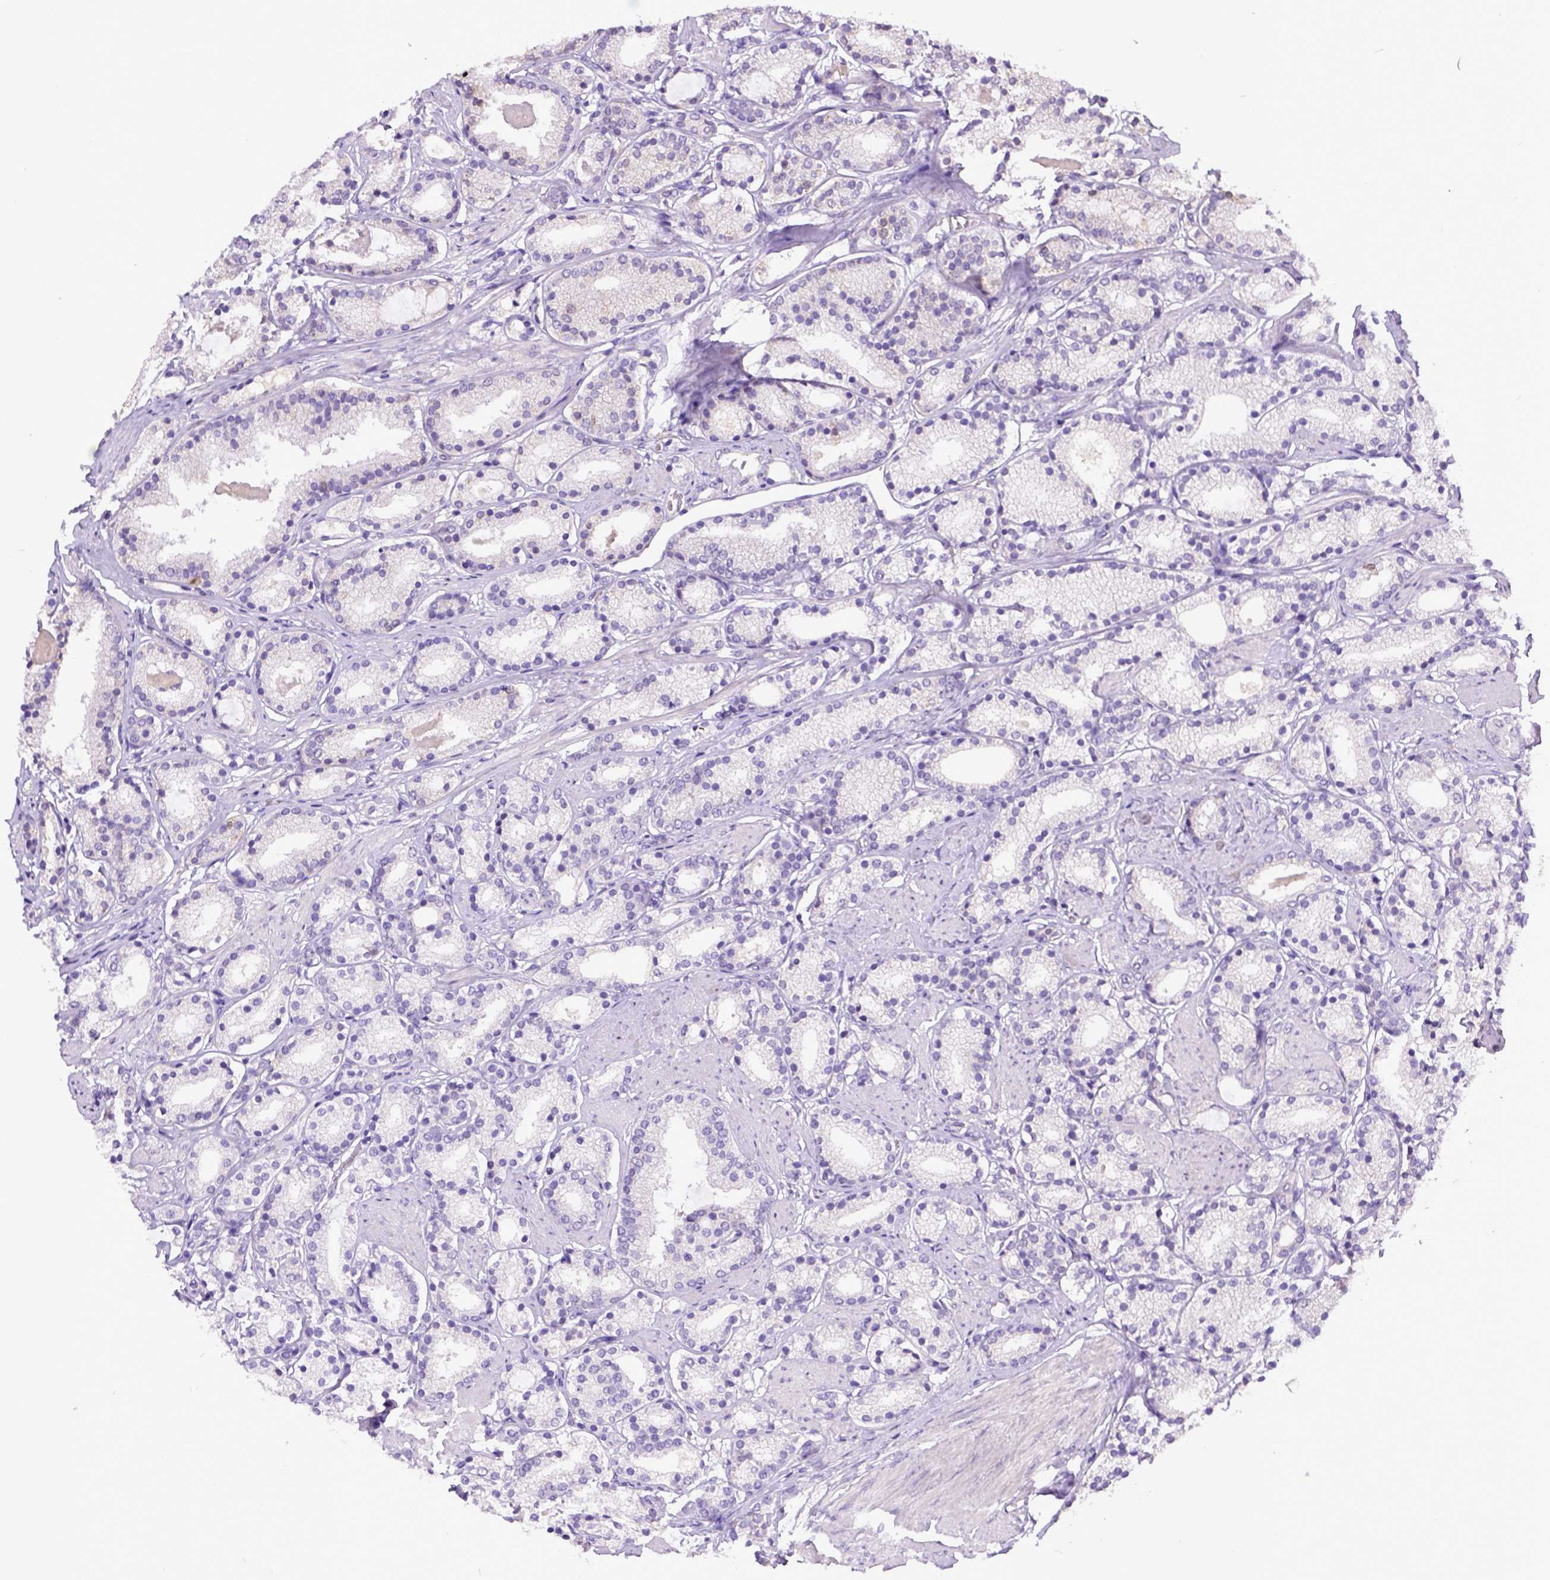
{"staining": {"intensity": "negative", "quantity": "none", "location": "none"}, "tissue": "prostate cancer", "cell_type": "Tumor cells", "image_type": "cancer", "snomed": [{"axis": "morphology", "description": "Adenocarcinoma, High grade"}, {"axis": "topography", "description": "Prostate"}], "caption": "Prostate cancer (high-grade adenocarcinoma) was stained to show a protein in brown. There is no significant expression in tumor cells.", "gene": "CDKN1A", "patient": {"sex": "male", "age": 63}}